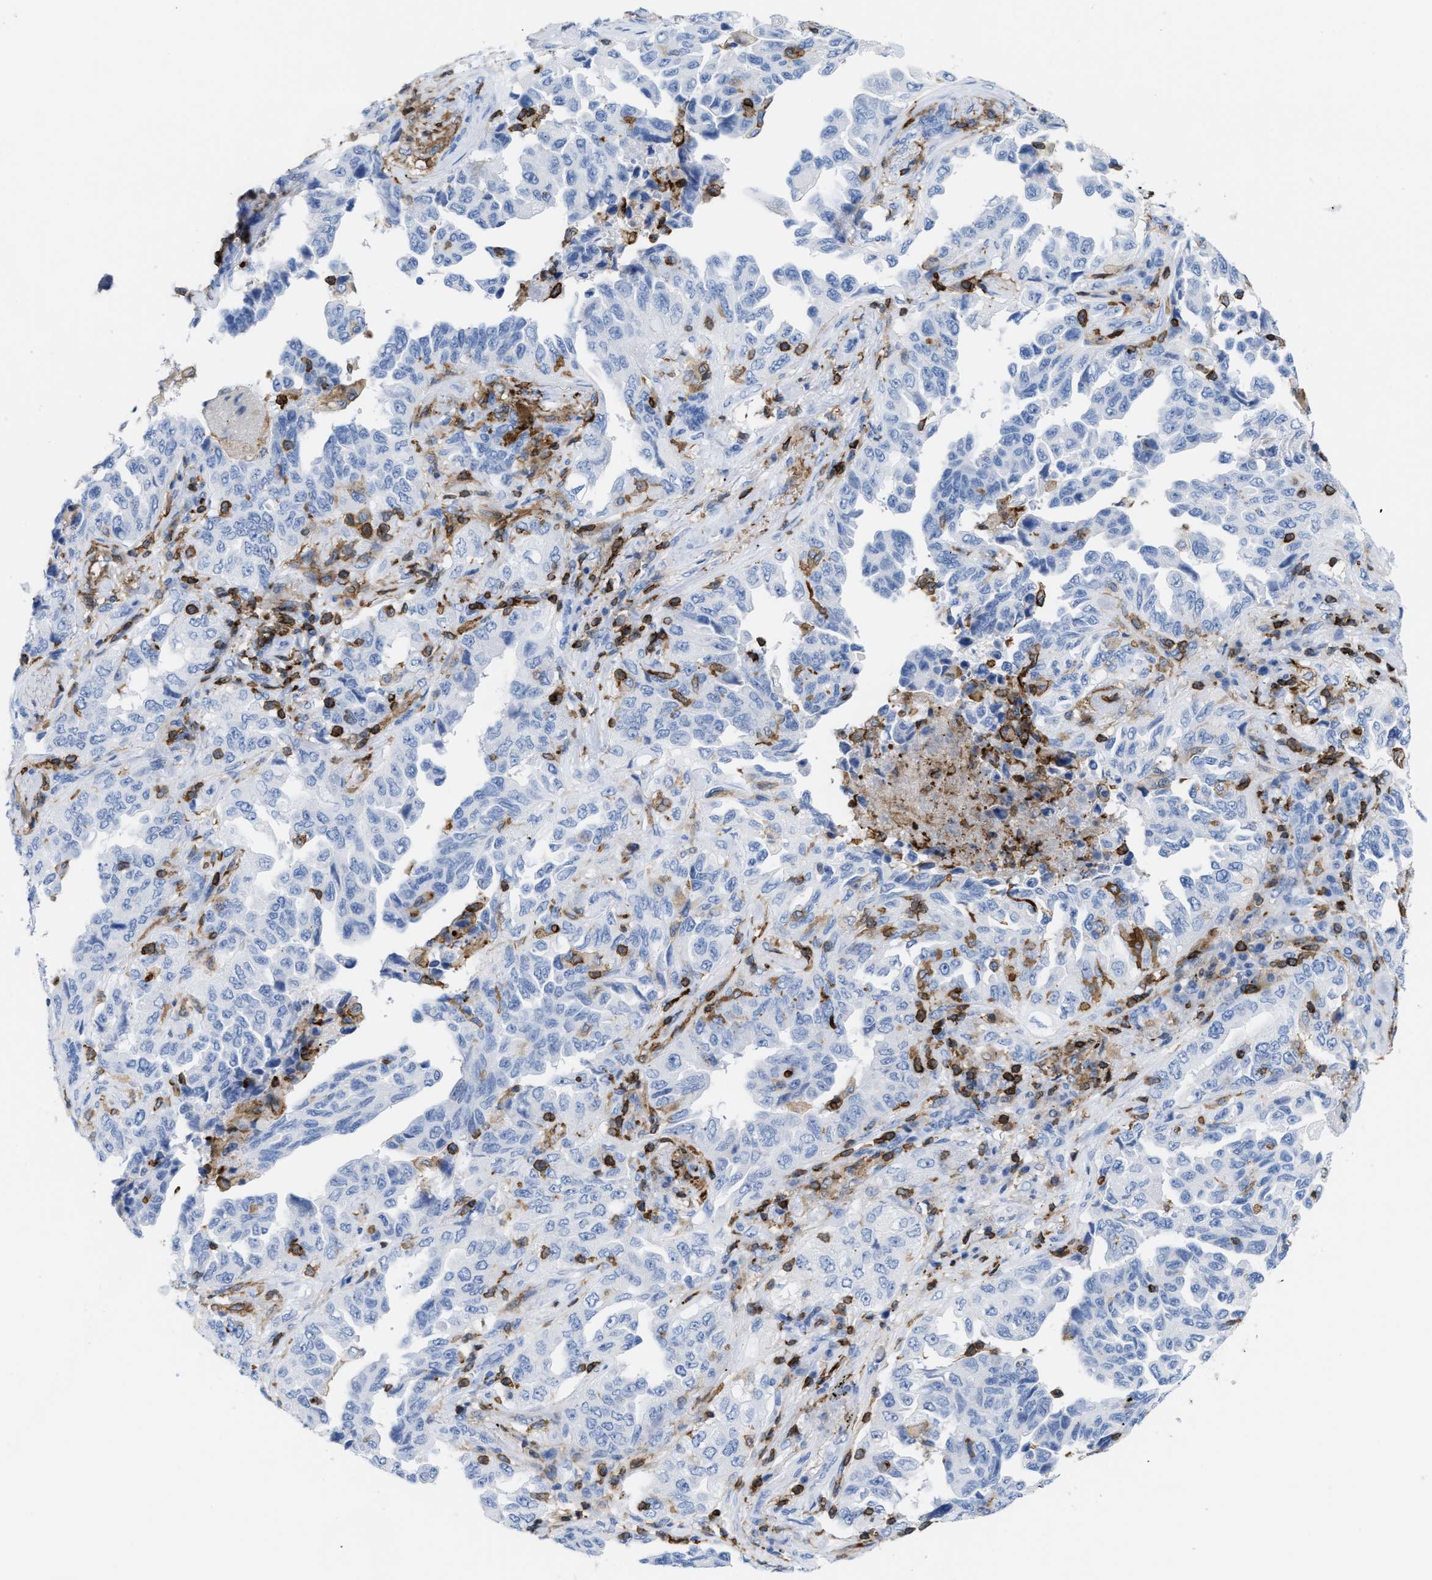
{"staining": {"intensity": "negative", "quantity": "none", "location": "none"}, "tissue": "lung cancer", "cell_type": "Tumor cells", "image_type": "cancer", "snomed": [{"axis": "morphology", "description": "Adenocarcinoma, NOS"}, {"axis": "topography", "description": "Lung"}], "caption": "This histopathology image is of lung cancer (adenocarcinoma) stained with immunohistochemistry (IHC) to label a protein in brown with the nuclei are counter-stained blue. There is no expression in tumor cells. (Immunohistochemistry, brightfield microscopy, high magnification).", "gene": "LCP1", "patient": {"sex": "female", "age": 51}}